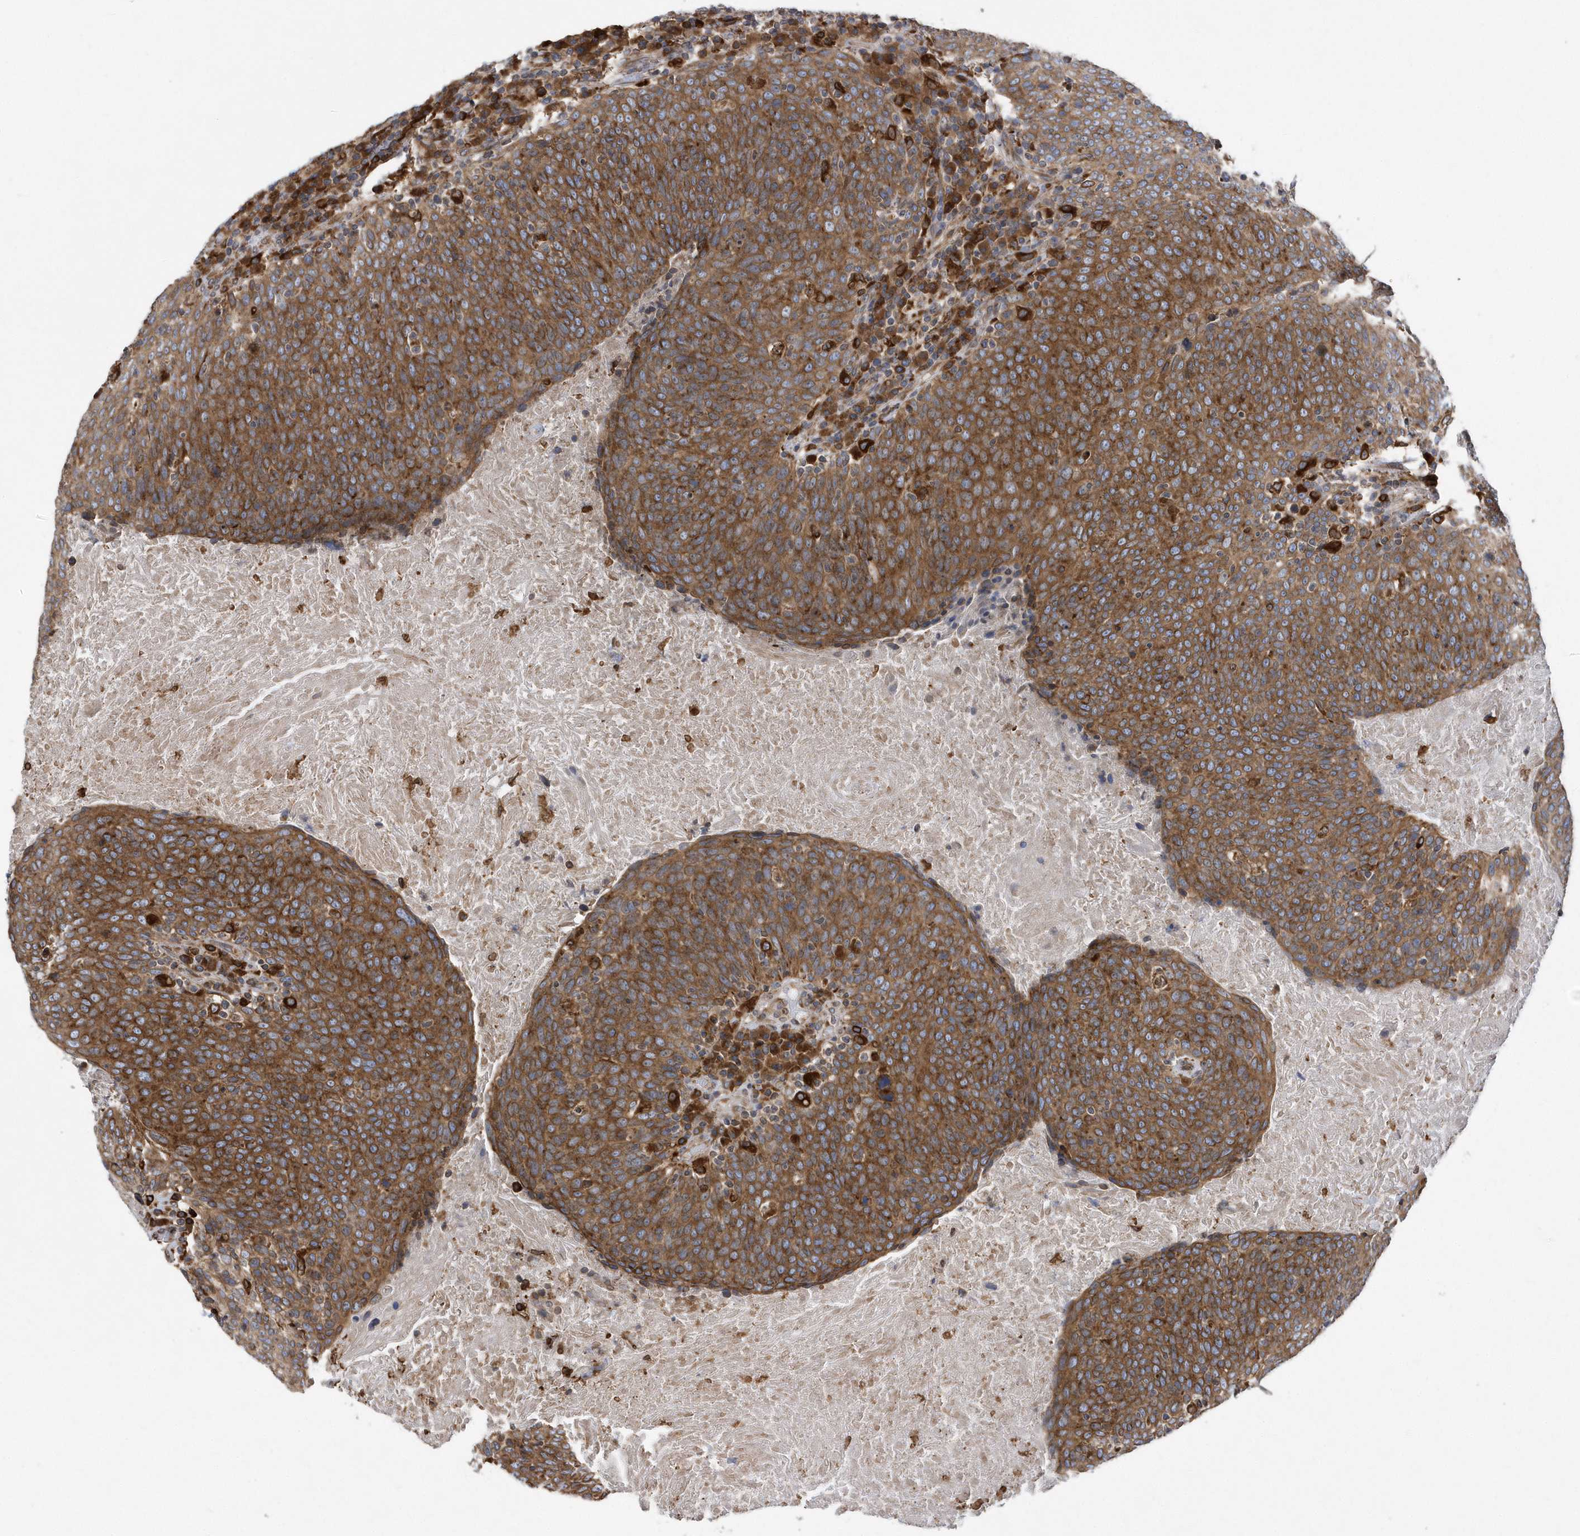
{"staining": {"intensity": "moderate", "quantity": ">75%", "location": "cytoplasmic/membranous"}, "tissue": "head and neck cancer", "cell_type": "Tumor cells", "image_type": "cancer", "snomed": [{"axis": "morphology", "description": "Squamous cell carcinoma, NOS"}, {"axis": "morphology", "description": "Squamous cell carcinoma, metastatic, NOS"}, {"axis": "topography", "description": "Lymph node"}, {"axis": "topography", "description": "Head-Neck"}], "caption": "The photomicrograph shows staining of head and neck cancer, revealing moderate cytoplasmic/membranous protein positivity (brown color) within tumor cells.", "gene": "VAMP7", "patient": {"sex": "male", "age": 62}}